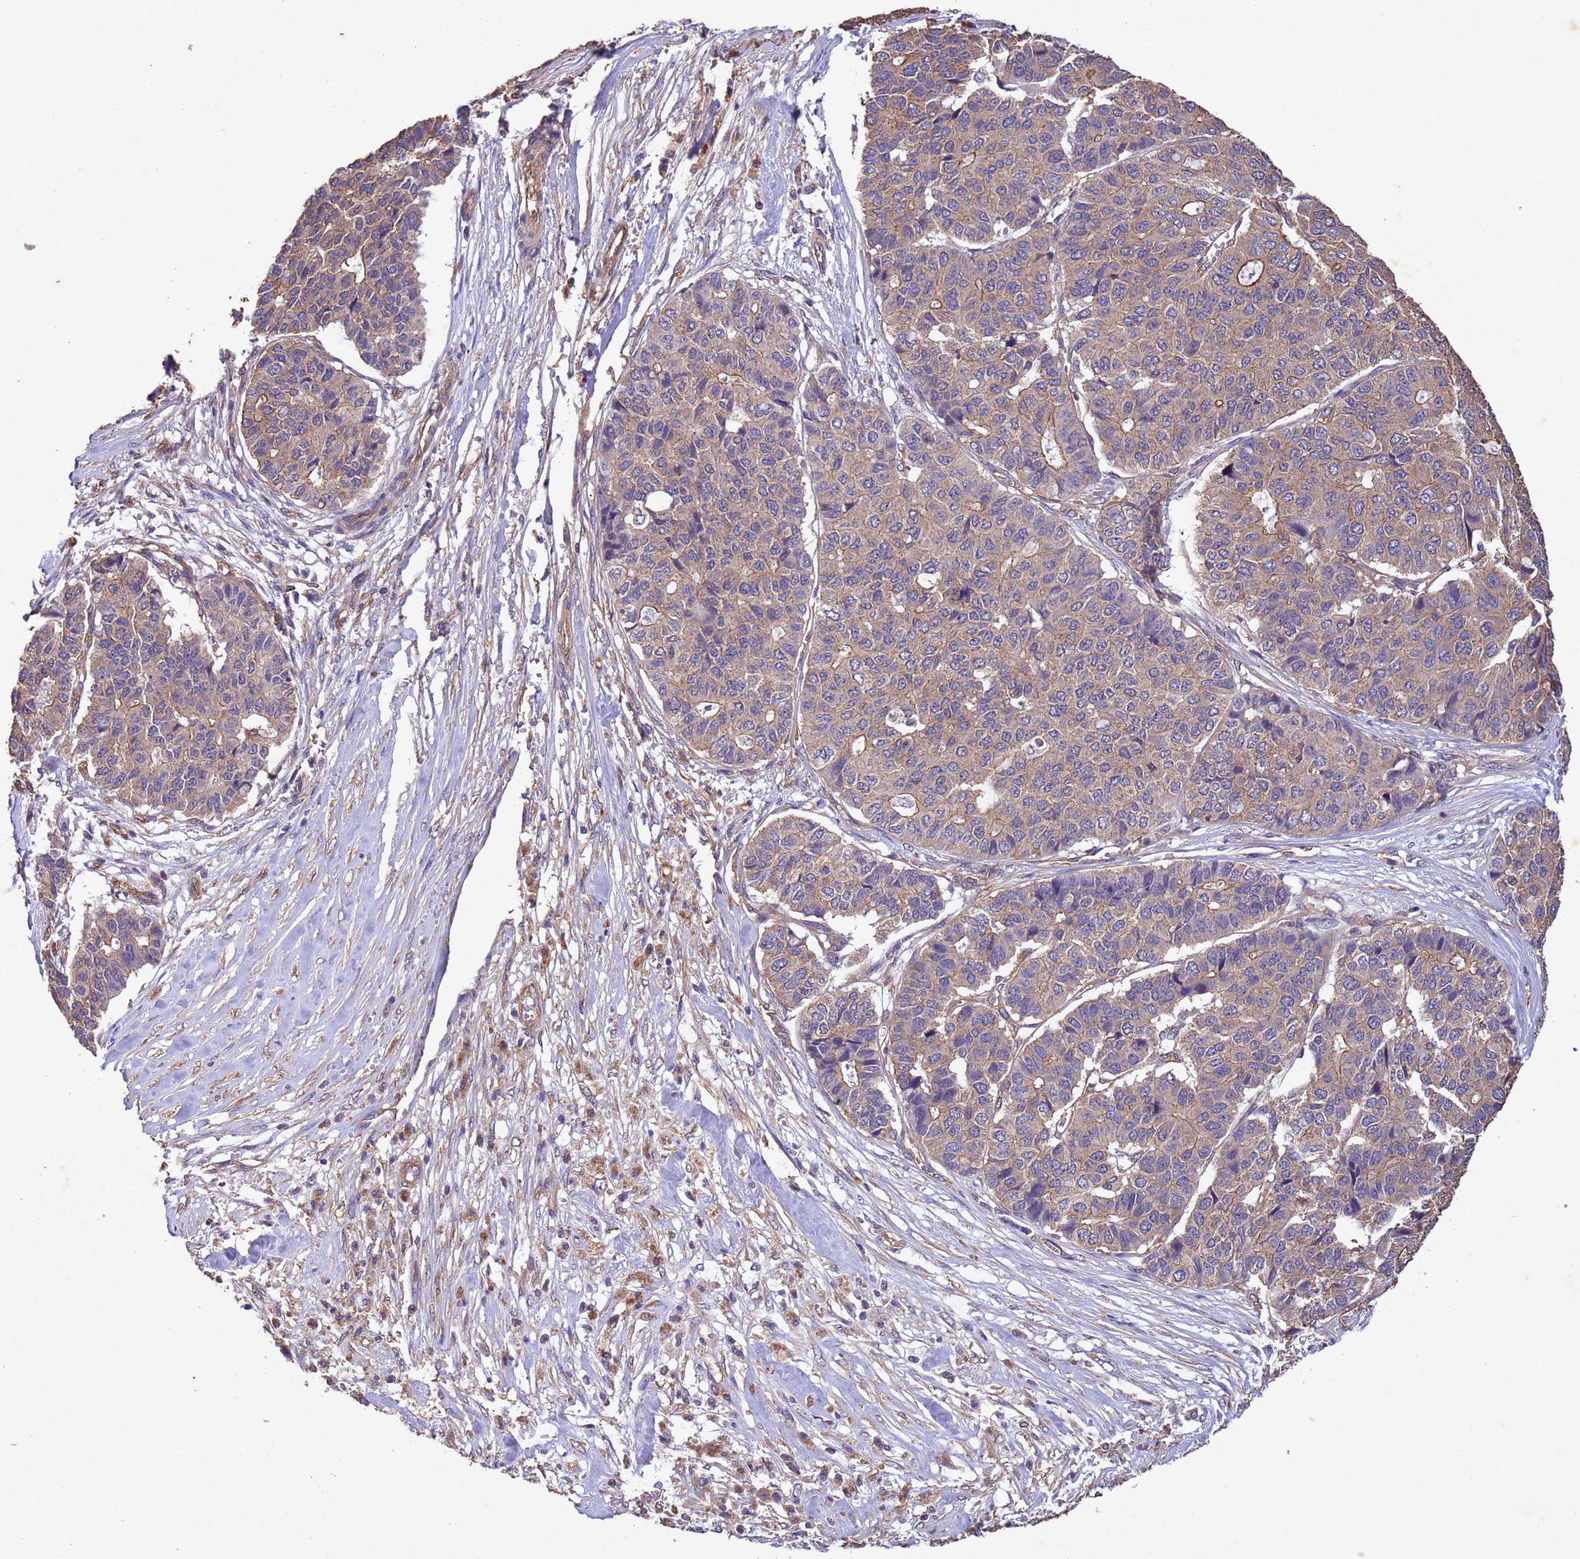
{"staining": {"intensity": "weak", "quantity": ">75%", "location": "cytoplasmic/membranous"}, "tissue": "pancreatic cancer", "cell_type": "Tumor cells", "image_type": "cancer", "snomed": [{"axis": "morphology", "description": "Adenocarcinoma, NOS"}, {"axis": "topography", "description": "Pancreas"}], "caption": "Brown immunohistochemical staining in pancreatic cancer (adenocarcinoma) reveals weak cytoplasmic/membranous positivity in approximately >75% of tumor cells. The protein of interest is stained brown, and the nuclei are stained in blue (DAB IHC with brightfield microscopy, high magnification).", "gene": "MTX3", "patient": {"sex": "male", "age": 50}}